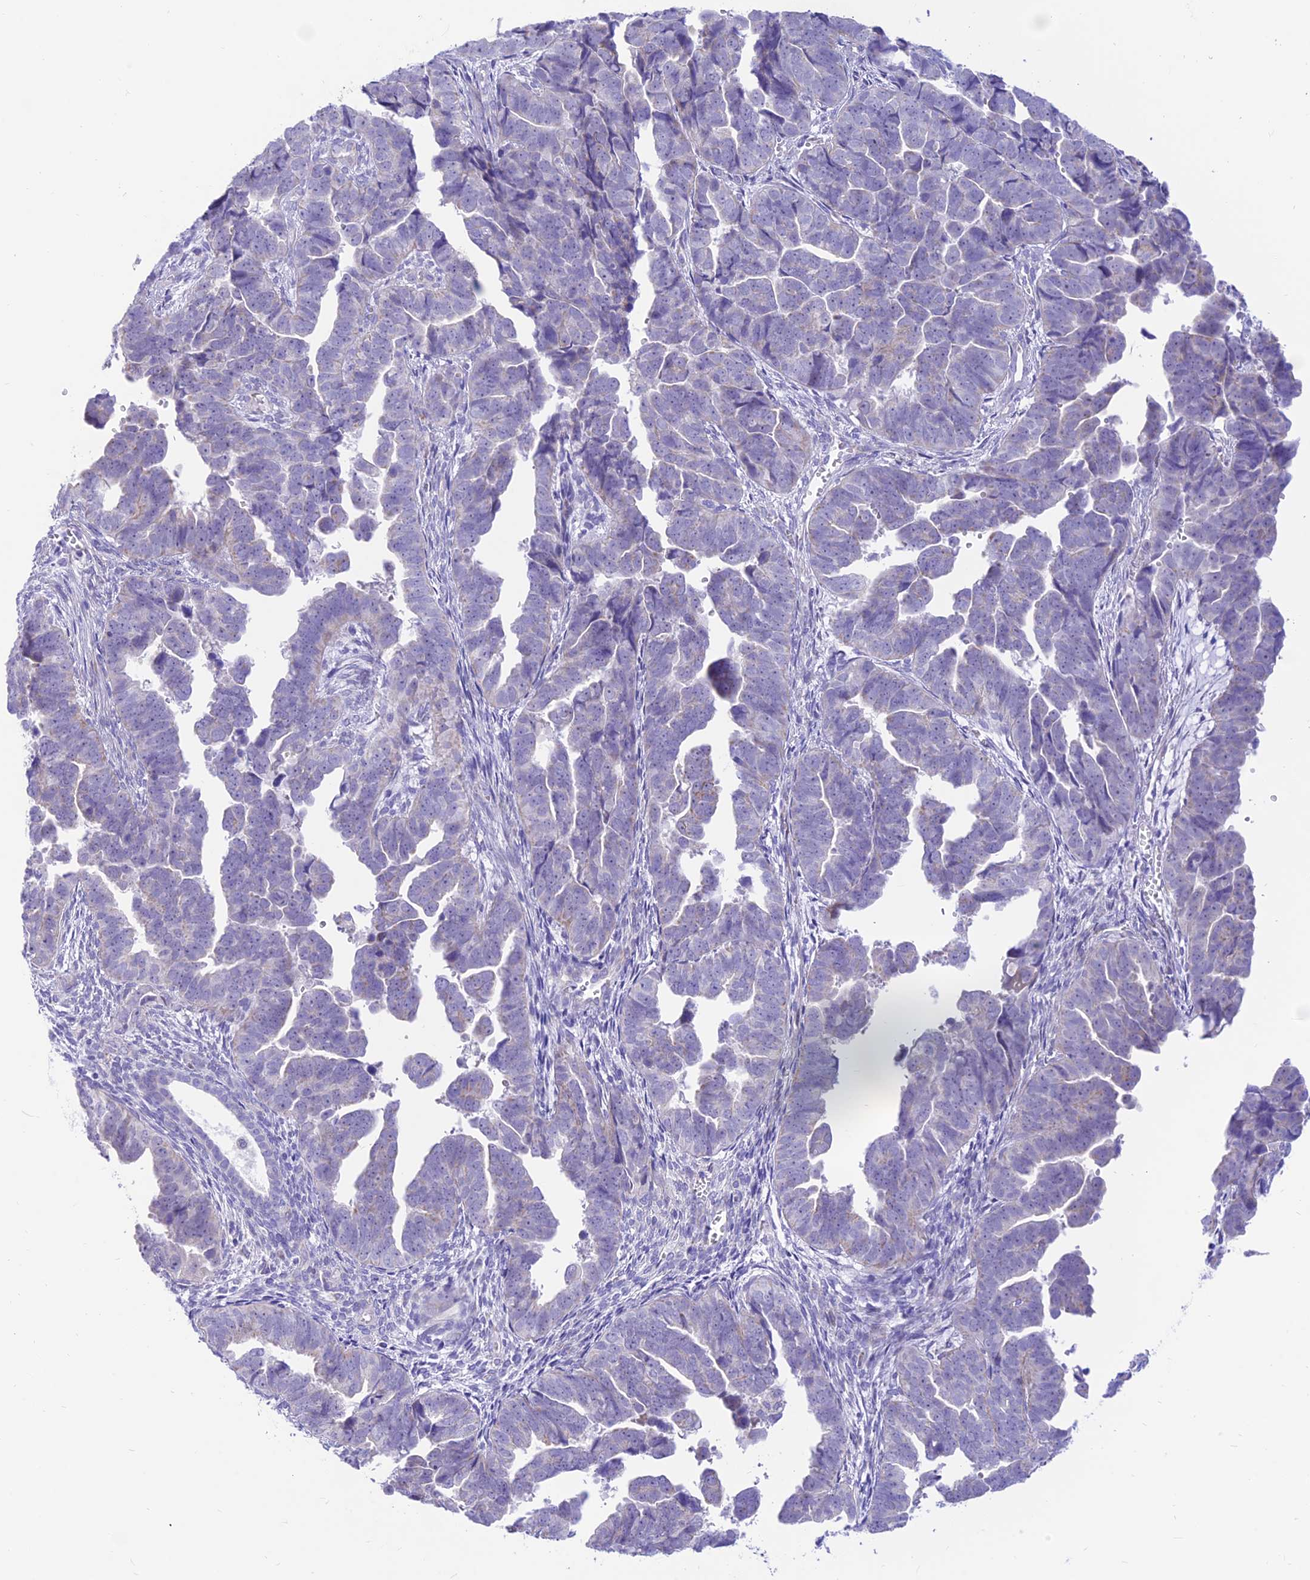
{"staining": {"intensity": "negative", "quantity": "none", "location": "none"}, "tissue": "endometrial cancer", "cell_type": "Tumor cells", "image_type": "cancer", "snomed": [{"axis": "morphology", "description": "Adenocarcinoma, NOS"}, {"axis": "topography", "description": "Endometrium"}], "caption": "Immunohistochemistry (IHC) micrograph of human endometrial adenocarcinoma stained for a protein (brown), which displays no staining in tumor cells.", "gene": "FAM186B", "patient": {"sex": "female", "age": 75}}